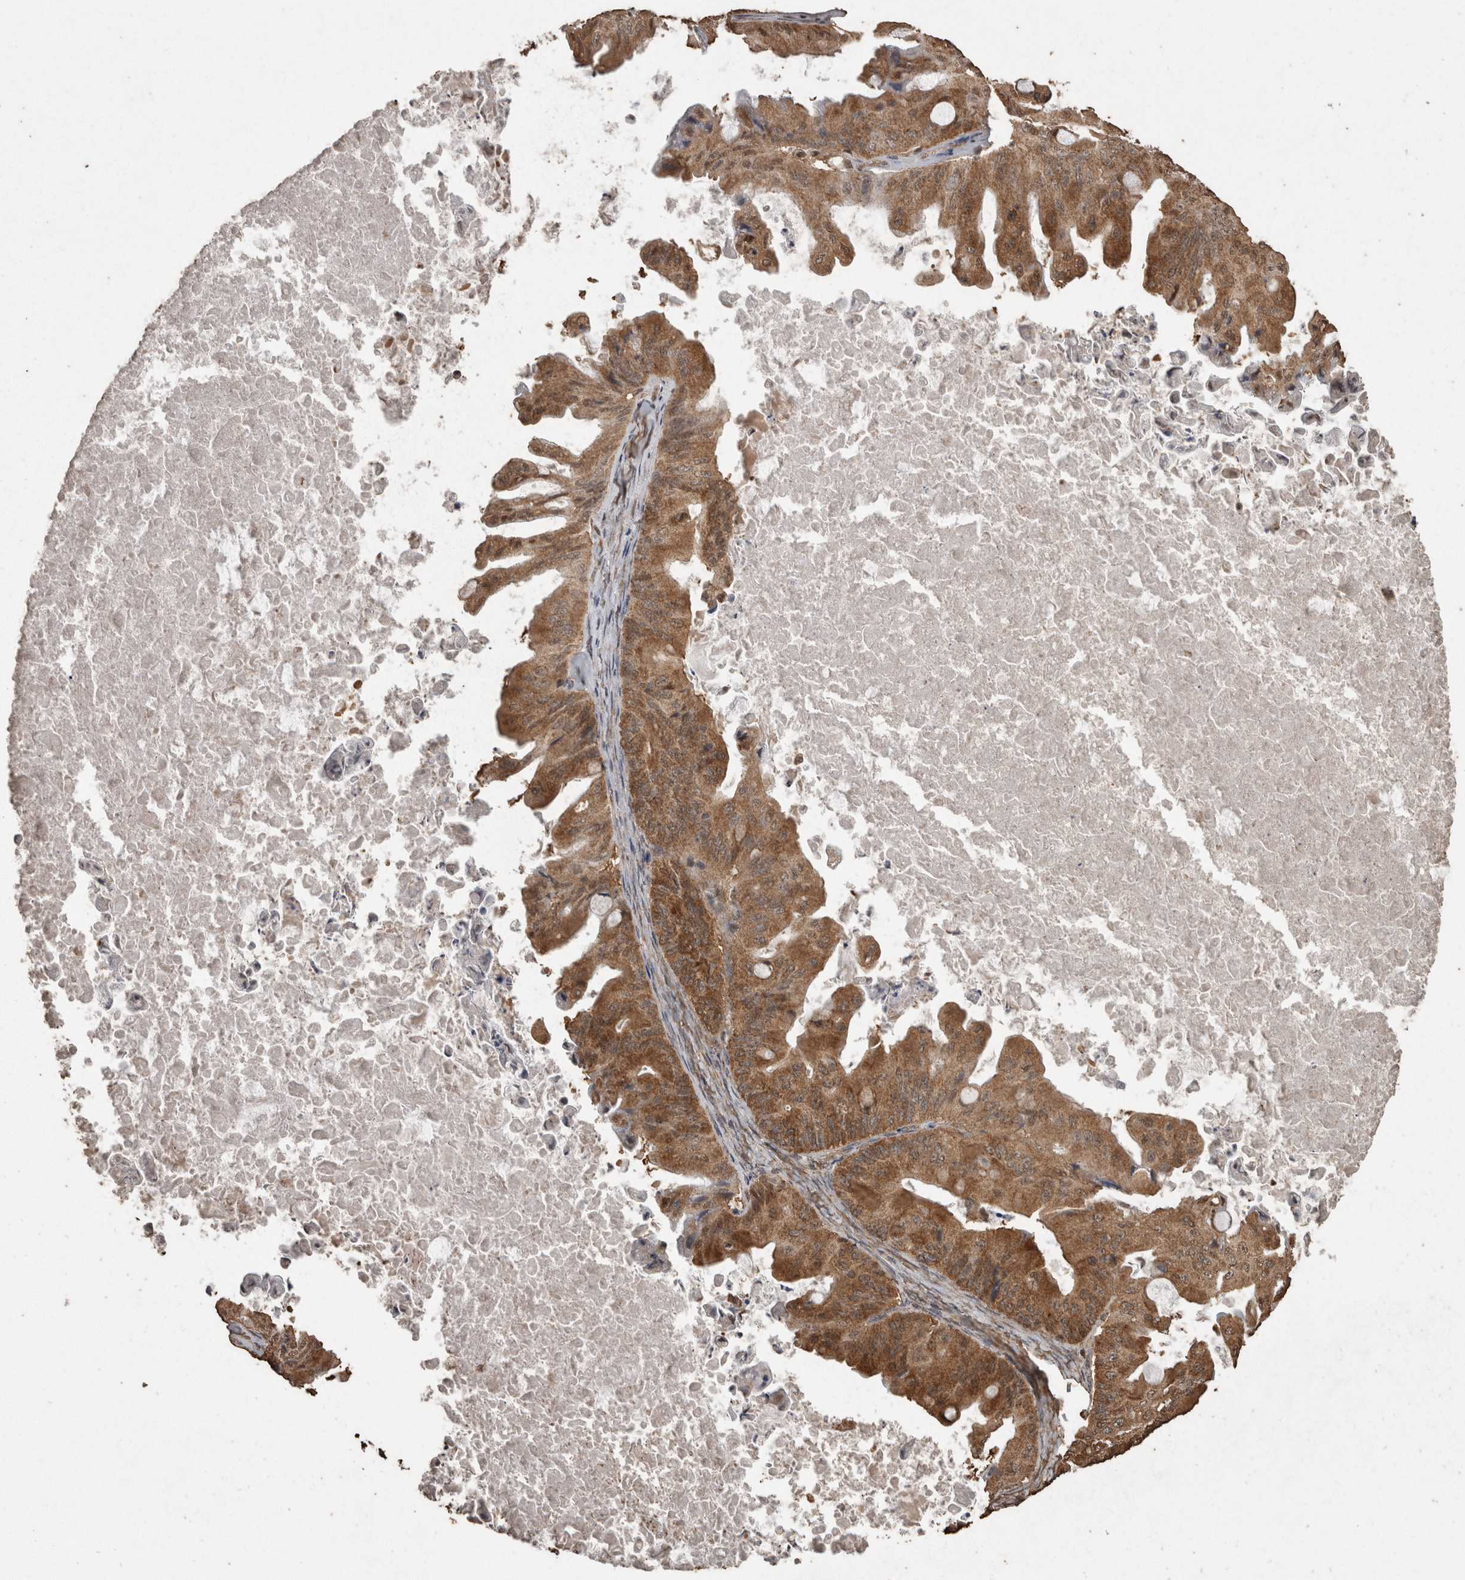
{"staining": {"intensity": "moderate", "quantity": ">75%", "location": "cytoplasmic/membranous"}, "tissue": "ovarian cancer", "cell_type": "Tumor cells", "image_type": "cancer", "snomed": [{"axis": "morphology", "description": "Cystadenocarcinoma, mucinous, NOS"}, {"axis": "topography", "description": "Ovary"}], "caption": "The micrograph exhibits immunohistochemical staining of ovarian mucinous cystadenocarcinoma. There is moderate cytoplasmic/membranous staining is identified in approximately >75% of tumor cells.", "gene": "PINK1", "patient": {"sex": "female", "age": 37}}